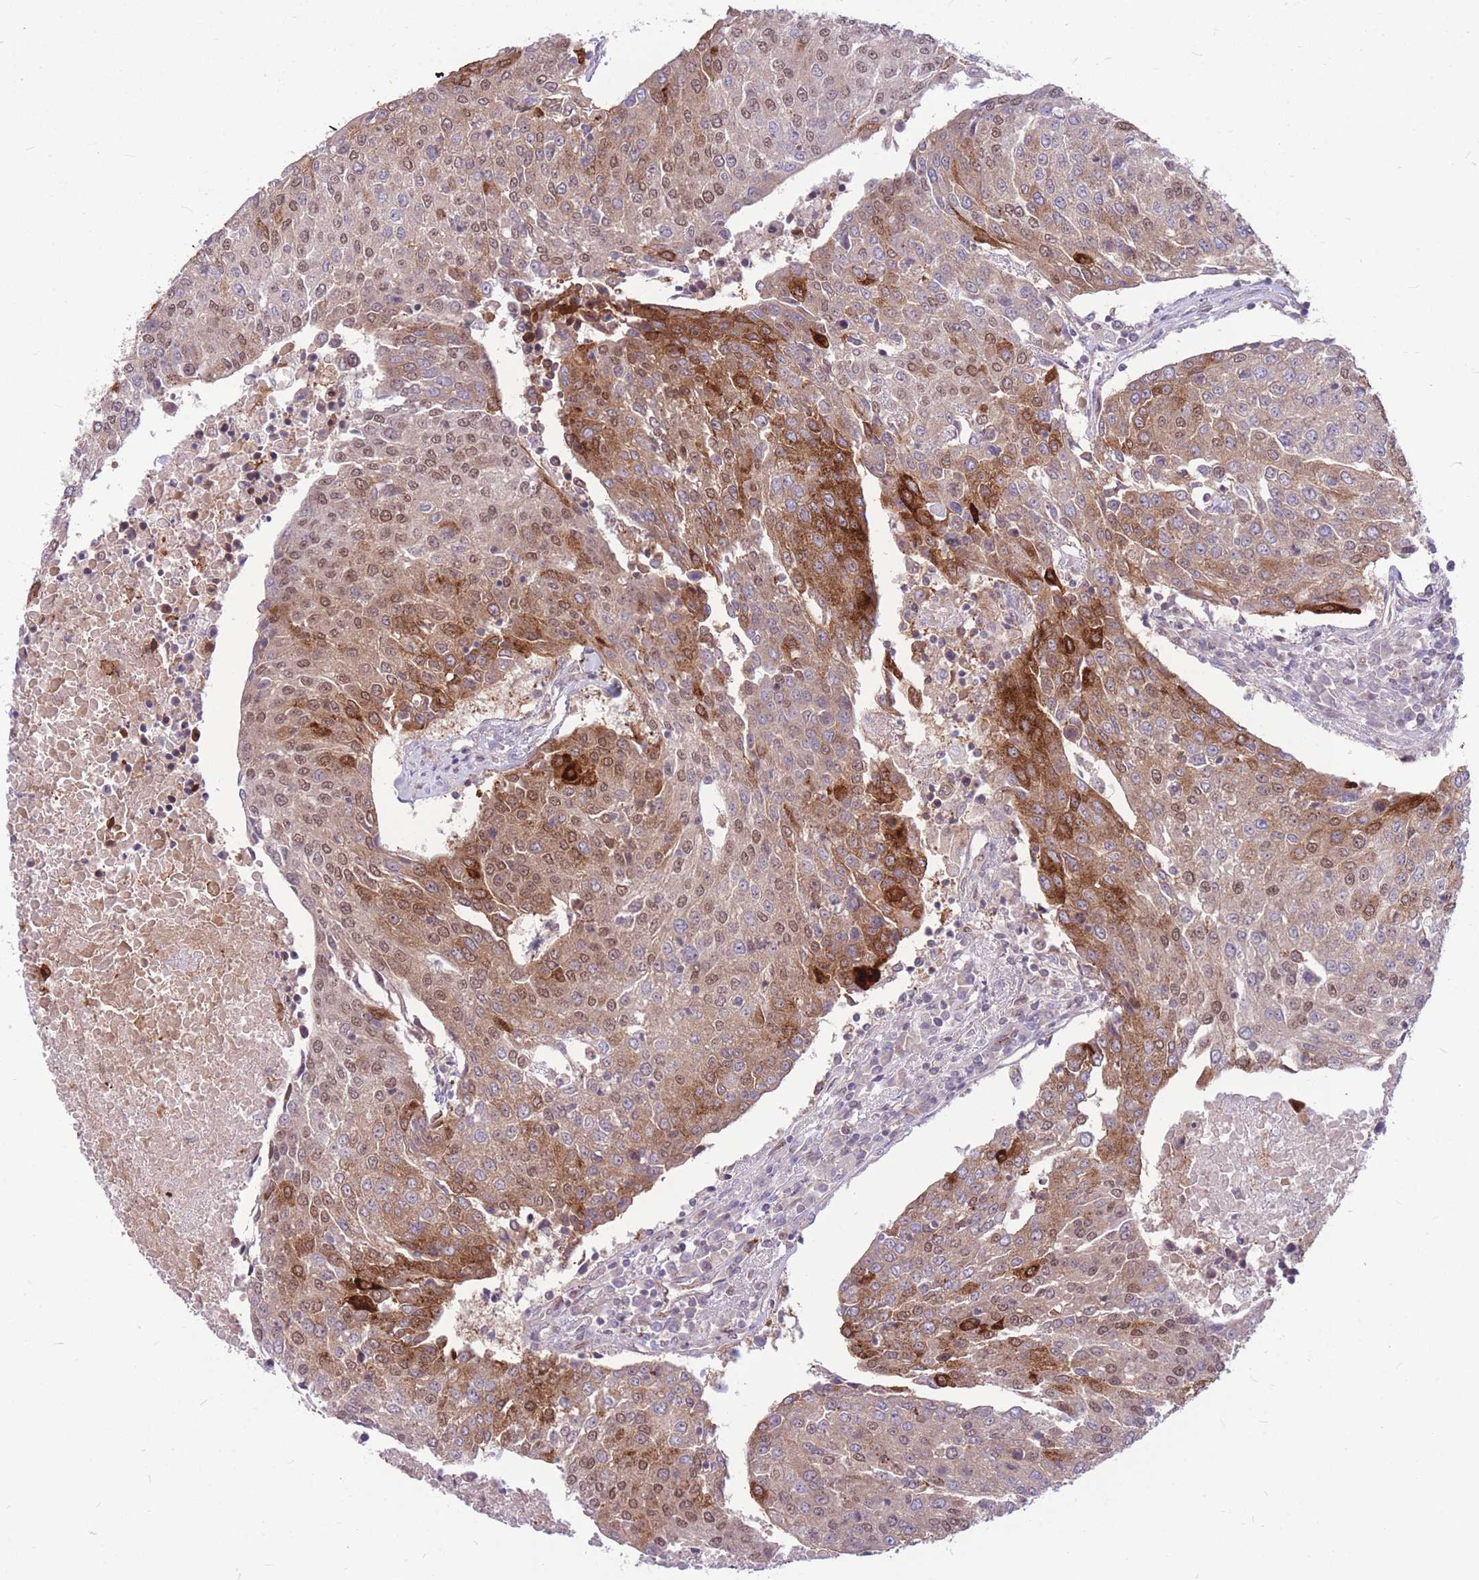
{"staining": {"intensity": "strong", "quantity": "25%-75%", "location": "cytoplasmic/membranous,nuclear"}, "tissue": "urothelial cancer", "cell_type": "Tumor cells", "image_type": "cancer", "snomed": [{"axis": "morphology", "description": "Urothelial carcinoma, High grade"}, {"axis": "topography", "description": "Urinary bladder"}], "caption": "A brown stain labels strong cytoplasmic/membranous and nuclear positivity of a protein in urothelial cancer tumor cells.", "gene": "TCF20", "patient": {"sex": "female", "age": 85}}